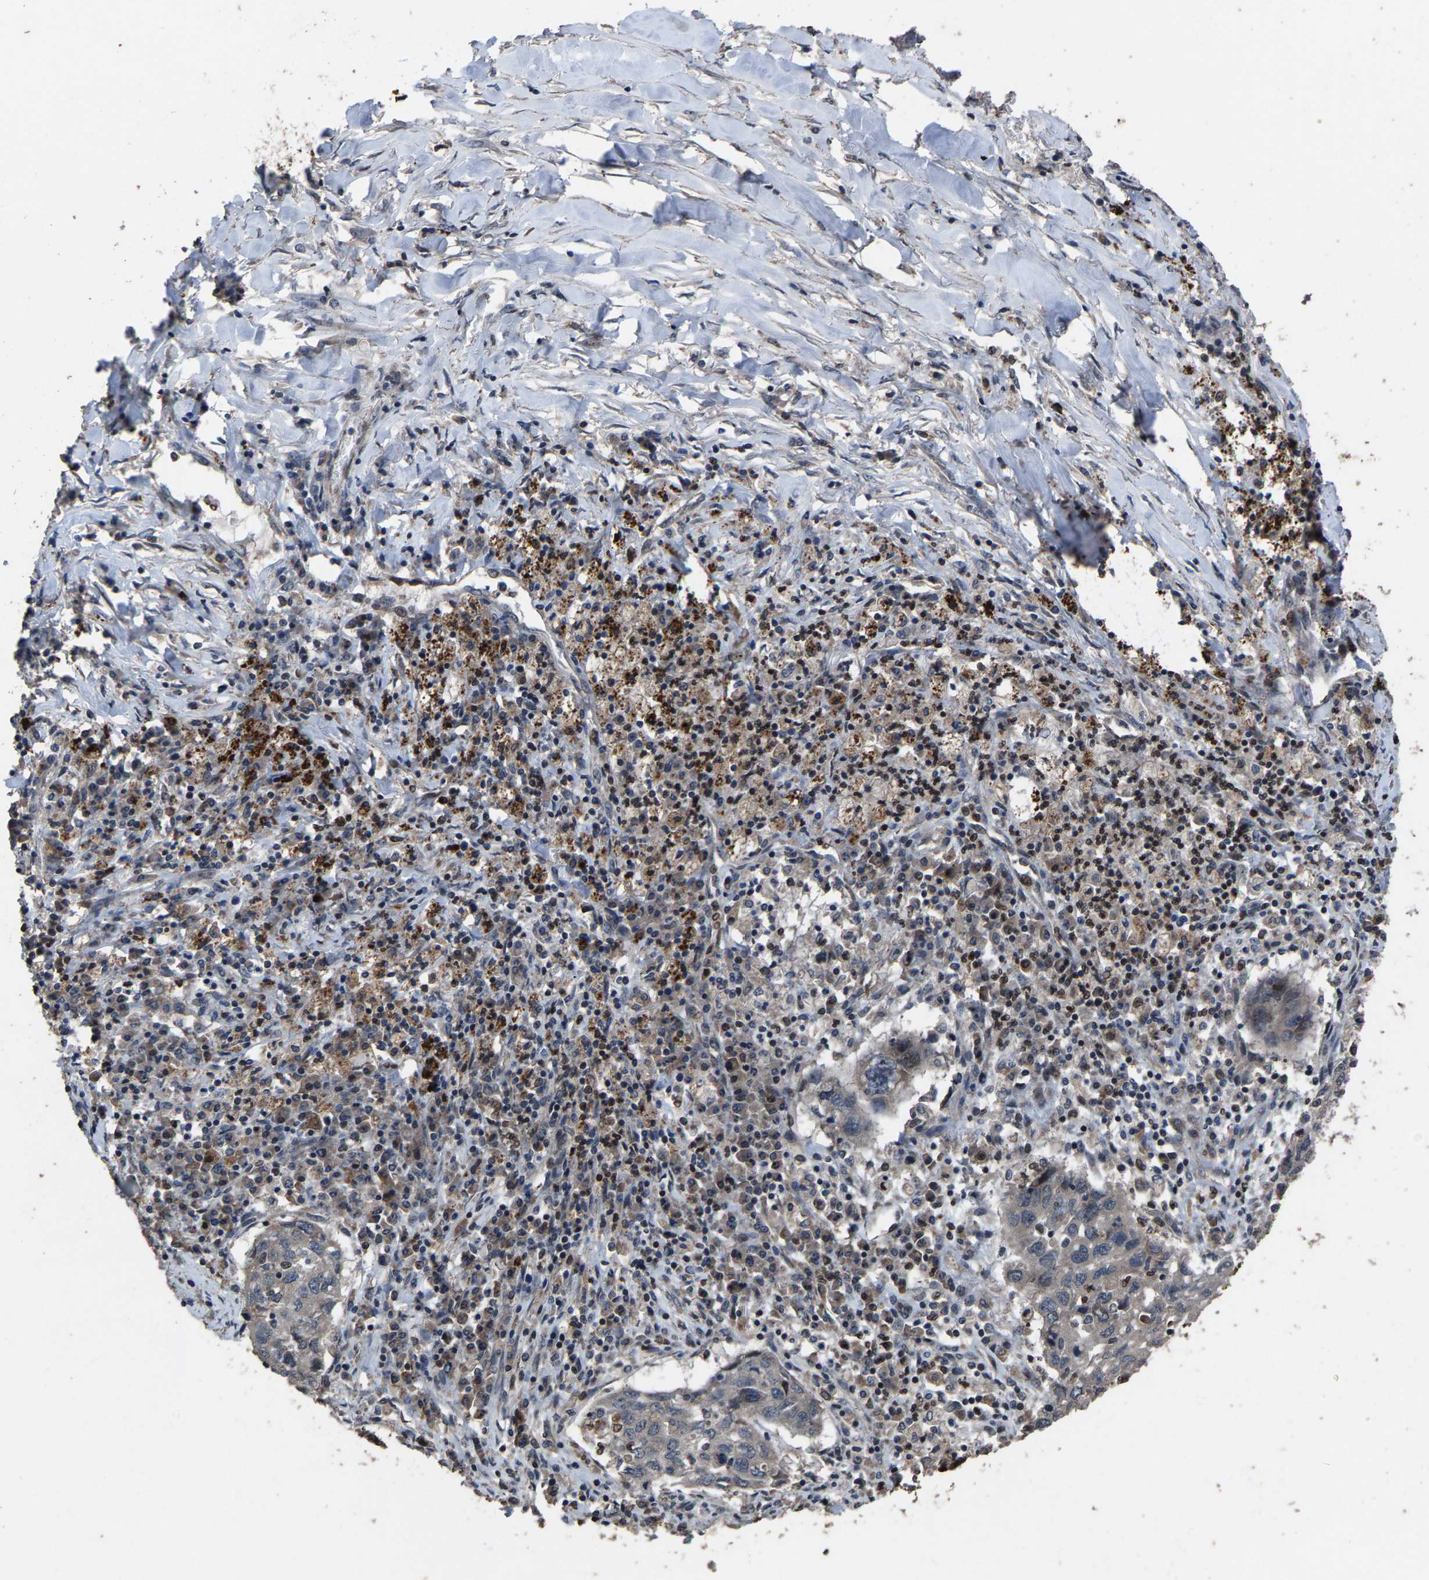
{"staining": {"intensity": "negative", "quantity": "none", "location": "none"}, "tissue": "lung cancer", "cell_type": "Tumor cells", "image_type": "cancer", "snomed": [{"axis": "morphology", "description": "Squamous cell carcinoma, NOS"}, {"axis": "topography", "description": "Lung"}], "caption": "Human lung cancer stained for a protein using IHC reveals no expression in tumor cells.", "gene": "HAUS6", "patient": {"sex": "female", "age": 63}}